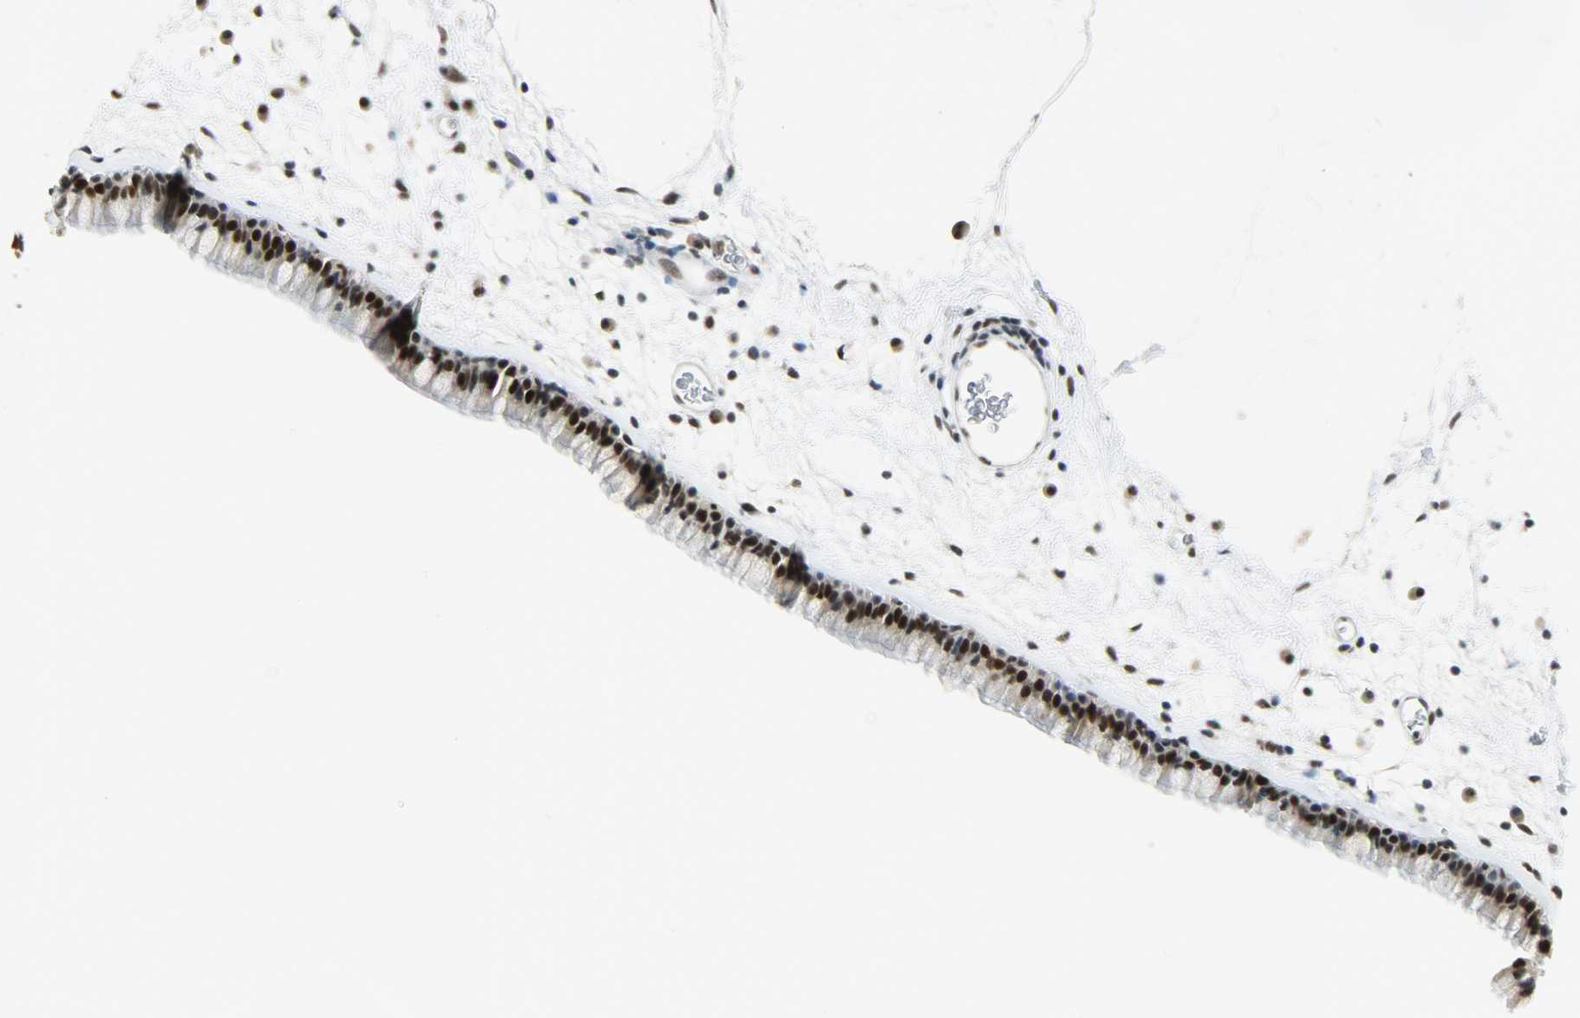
{"staining": {"intensity": "strong", "quantity": ">75%", "location": "nuclear"}, "tissue": "nasopharynx", "cell_type": "Respiratory epithelial cells", "image_type": "normal", "snomed": [{"axis": "morphology", "description": "Normal tissue, NOS"}, {"axis": "morphology", "description": "Inflammation, NOS"}, {"axis": "topography", "description": "Nasopharynx"}], "caption": "Human nasopharynx stained for a protein (brown) reveals strong nuclear positive staining in approximately >75% of respiratory epithelial cells.", "gene": "SUGP1", "patient": {"sex": "male", "age": 48}}